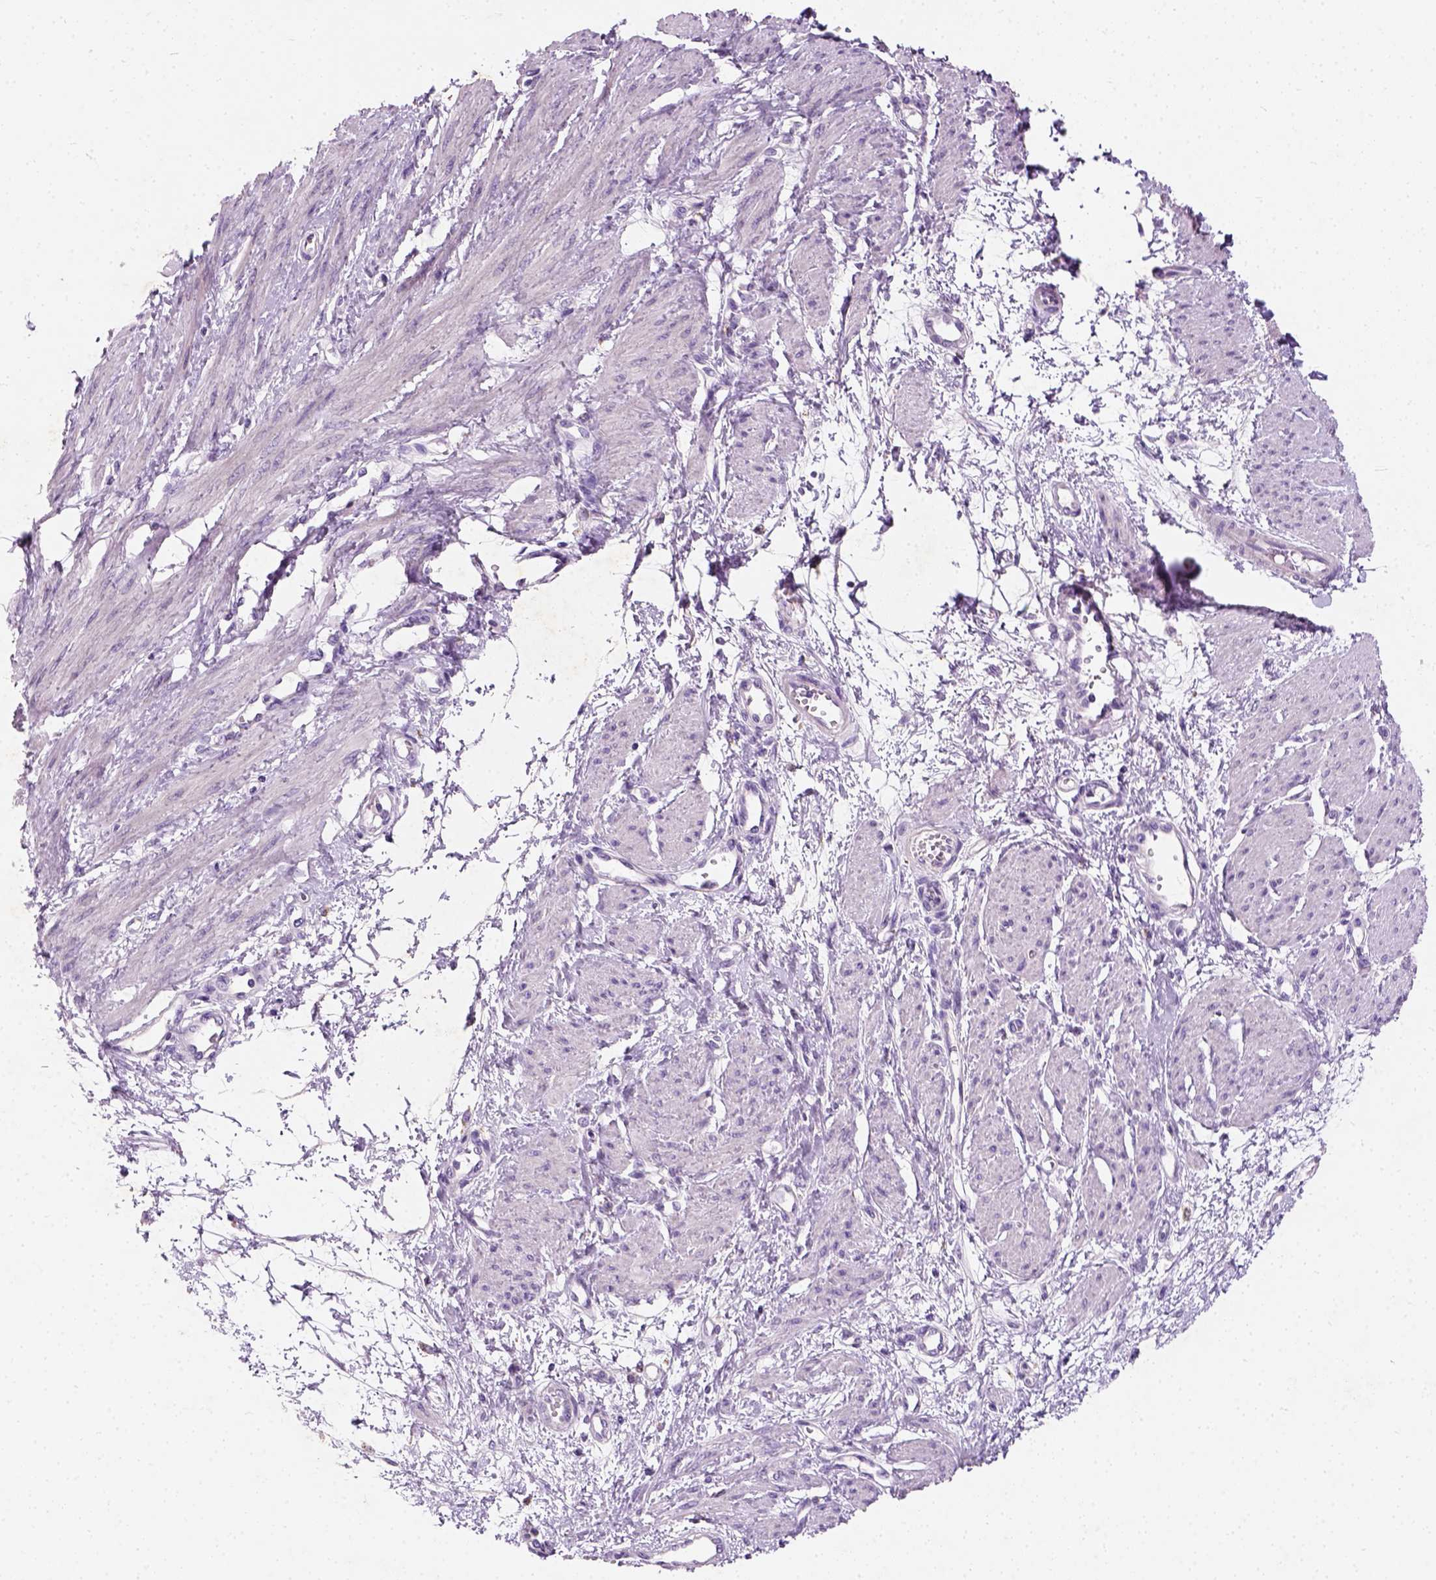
{"staining": {"intensity": "negative", "quantity": "none", "location": "none"}, "tissue": "smooth muscle", "cell_type": "Smooth muscle cells", "image_type": "normal", "snomed": [{"axis": "morphology", "description": "Normal tissue, NOS"}, {"axis": "topography", "description": "Smooth muscle"}, {"axis": "topography", "description": "Uterus"}], "caption": "A histopathology image of human smooth muscle is negative for staining in smooth muscle cells. The staining was performed using DAB (3,3'-diaminobenzidine) to visualize the protein expression in brown, while the nuclei were stained in blue with hematoxylin (Magnification: 20x).", "gene": "CHODL", "patient": {"sex": "female", "age": 39}}